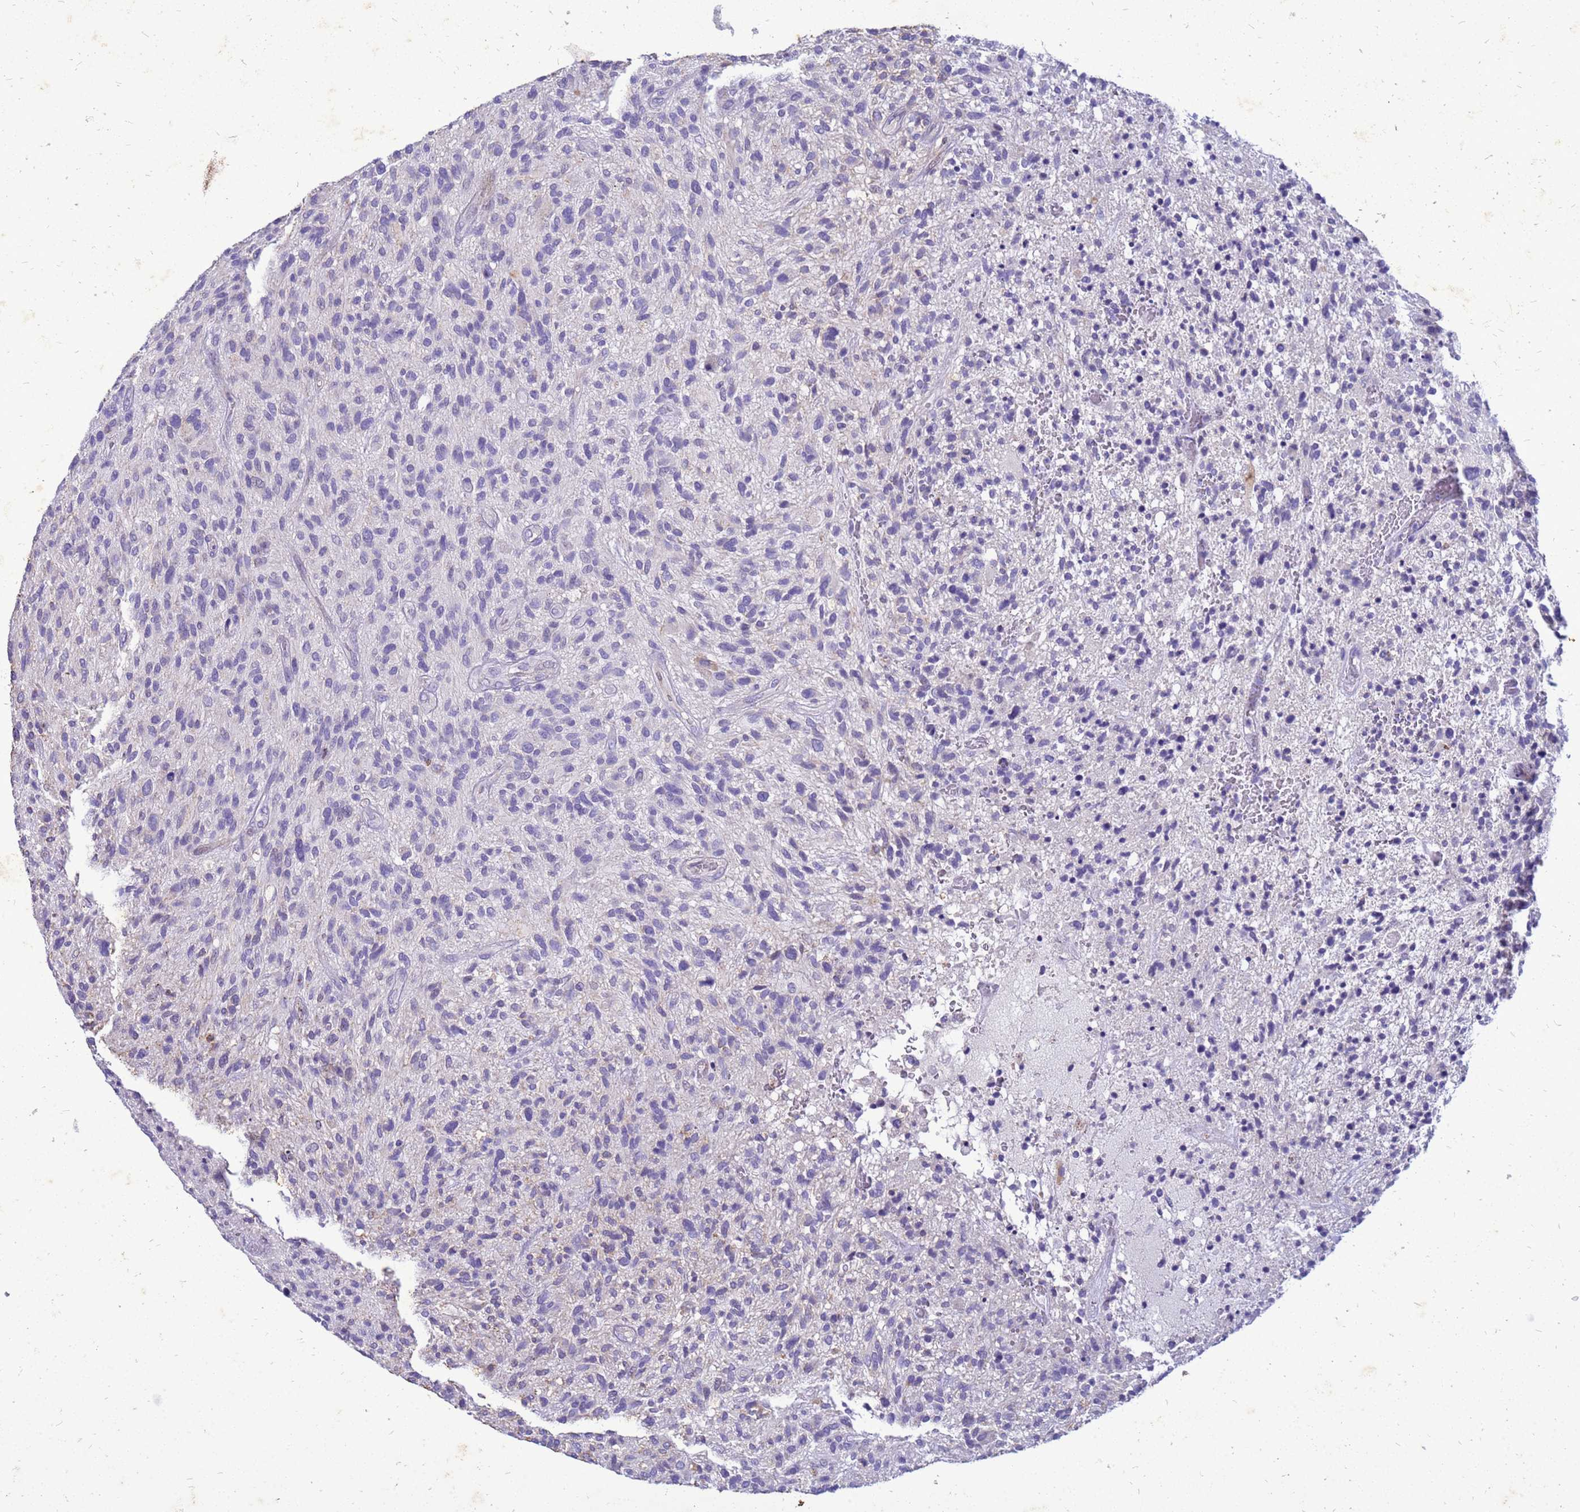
{"staining": {"intensity": "negative", "quantity": "none", "location": "none"}, "tissue": "glioma", "cell_type": "Tumor cells", "image_type": "cancer", "snomed": [{"axis": "morphology", "description": "Glioma, malignant, High grade"}, {"axis": "topography", "description": "Brain"}], "caption": "A high-resolution photomicrograph shows immunohistochemistry (IHC) staining of glioma, which shows no significant staining in tumor cells.", "gene": "AKR1C1", "patient": {"sex": "male", "age": 47}}